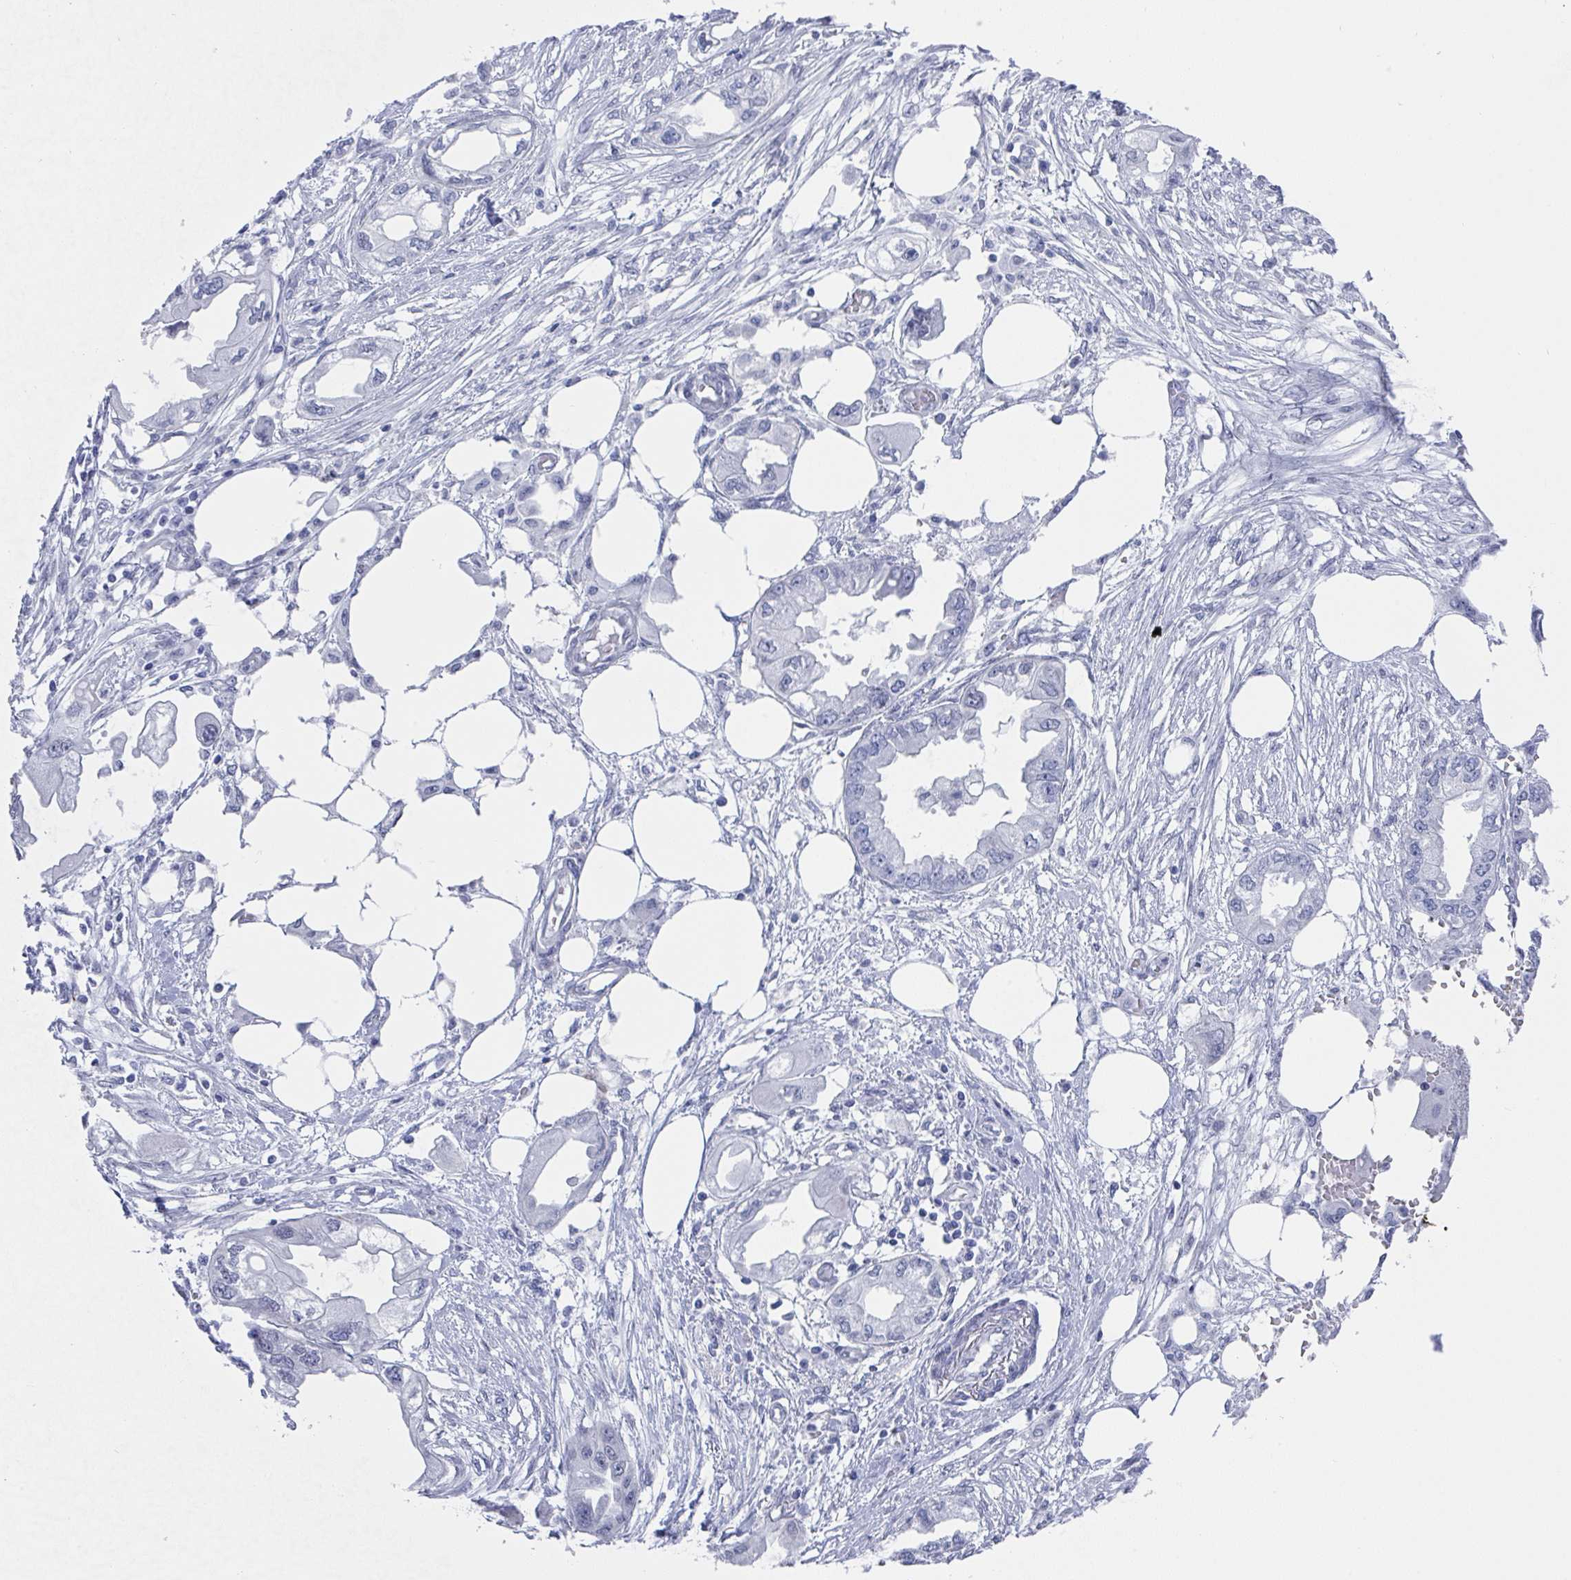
{"staining": {"intensity": "negative", "quantity": "none", "location": "none"}, "tissue": "endometrial cancer", "cell_type": "Tumor cells", "image_type": "cancer", "snomed": [{"axis": "morphology", "description": "Adenocarcinoma, NOS"}, {"axis": "morphology", "description": "Adenocarcinoma, metastatic, NOS"}, {"axis": "topography", "description": "Adipose tissue"}, {"axis": "topography", "description": "Endometrium"}], "caption": "Tumor cells show no significant protein staining in endometrial cancer (metastatic adenocarcinoma).", "gene": "MFSD4A", "patient": {"sex": "female", "age": 67}}